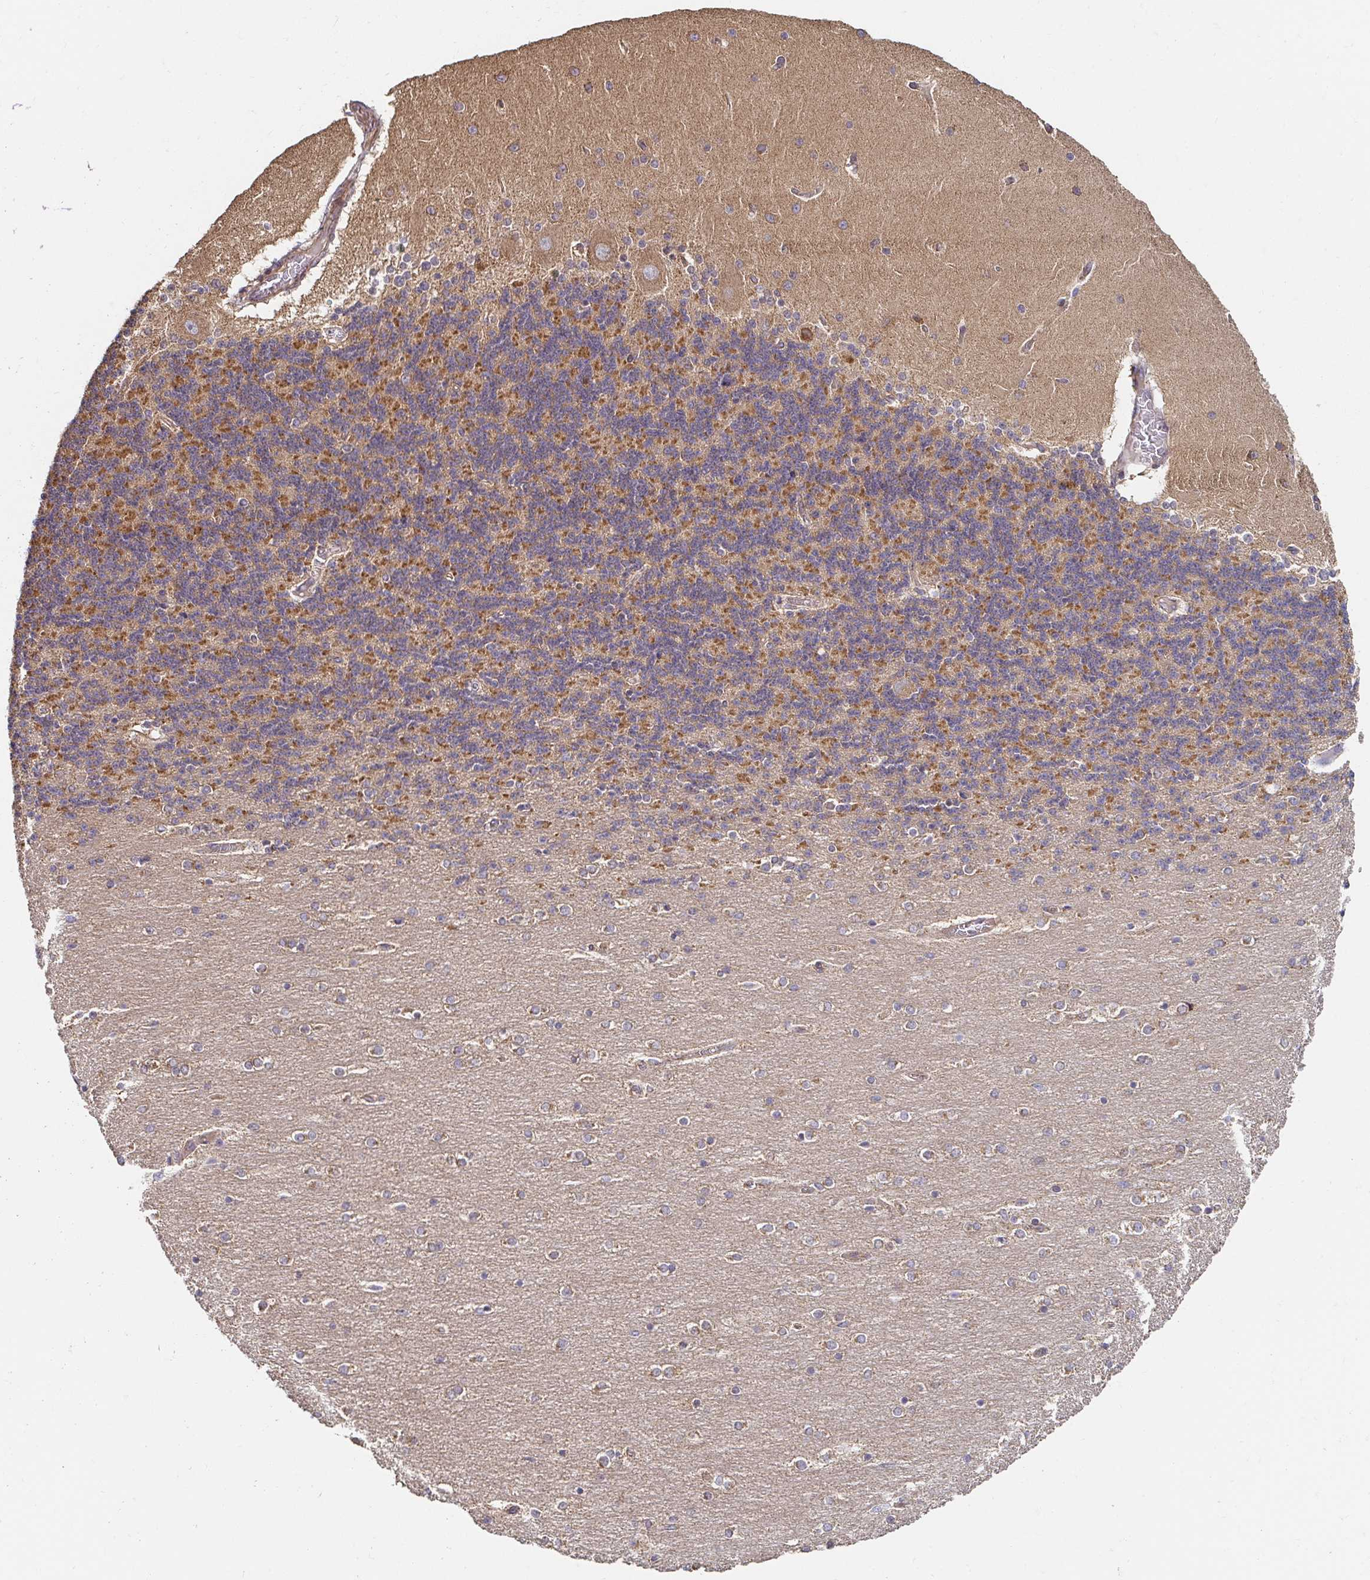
{"staining": {"intensity": "moderate", "quantity": "25%-75%", "location": "cytoplasmic/membranous"}, "tissue": "cerebellum", "cell_type": "Cells in granular layer", "image_type": "normal", "snomed": [{"axis": "morphology", "description": "Normal tissue, NOS"}, {"axis": "topography", "description": "Cerebellum"}], "caption": "IHC of normal cerebellum displays medium levels of moderate cytoplasmic/membranous staining in approximately 25%-75% of cells in granular layer. The protein of interest is stained brown, and the nuclei are stained in blue (DAB IHC with brightfield microscopy, high magnification).", "gene": "APBB1", "patient": {"sex": "female", "age": 54}}